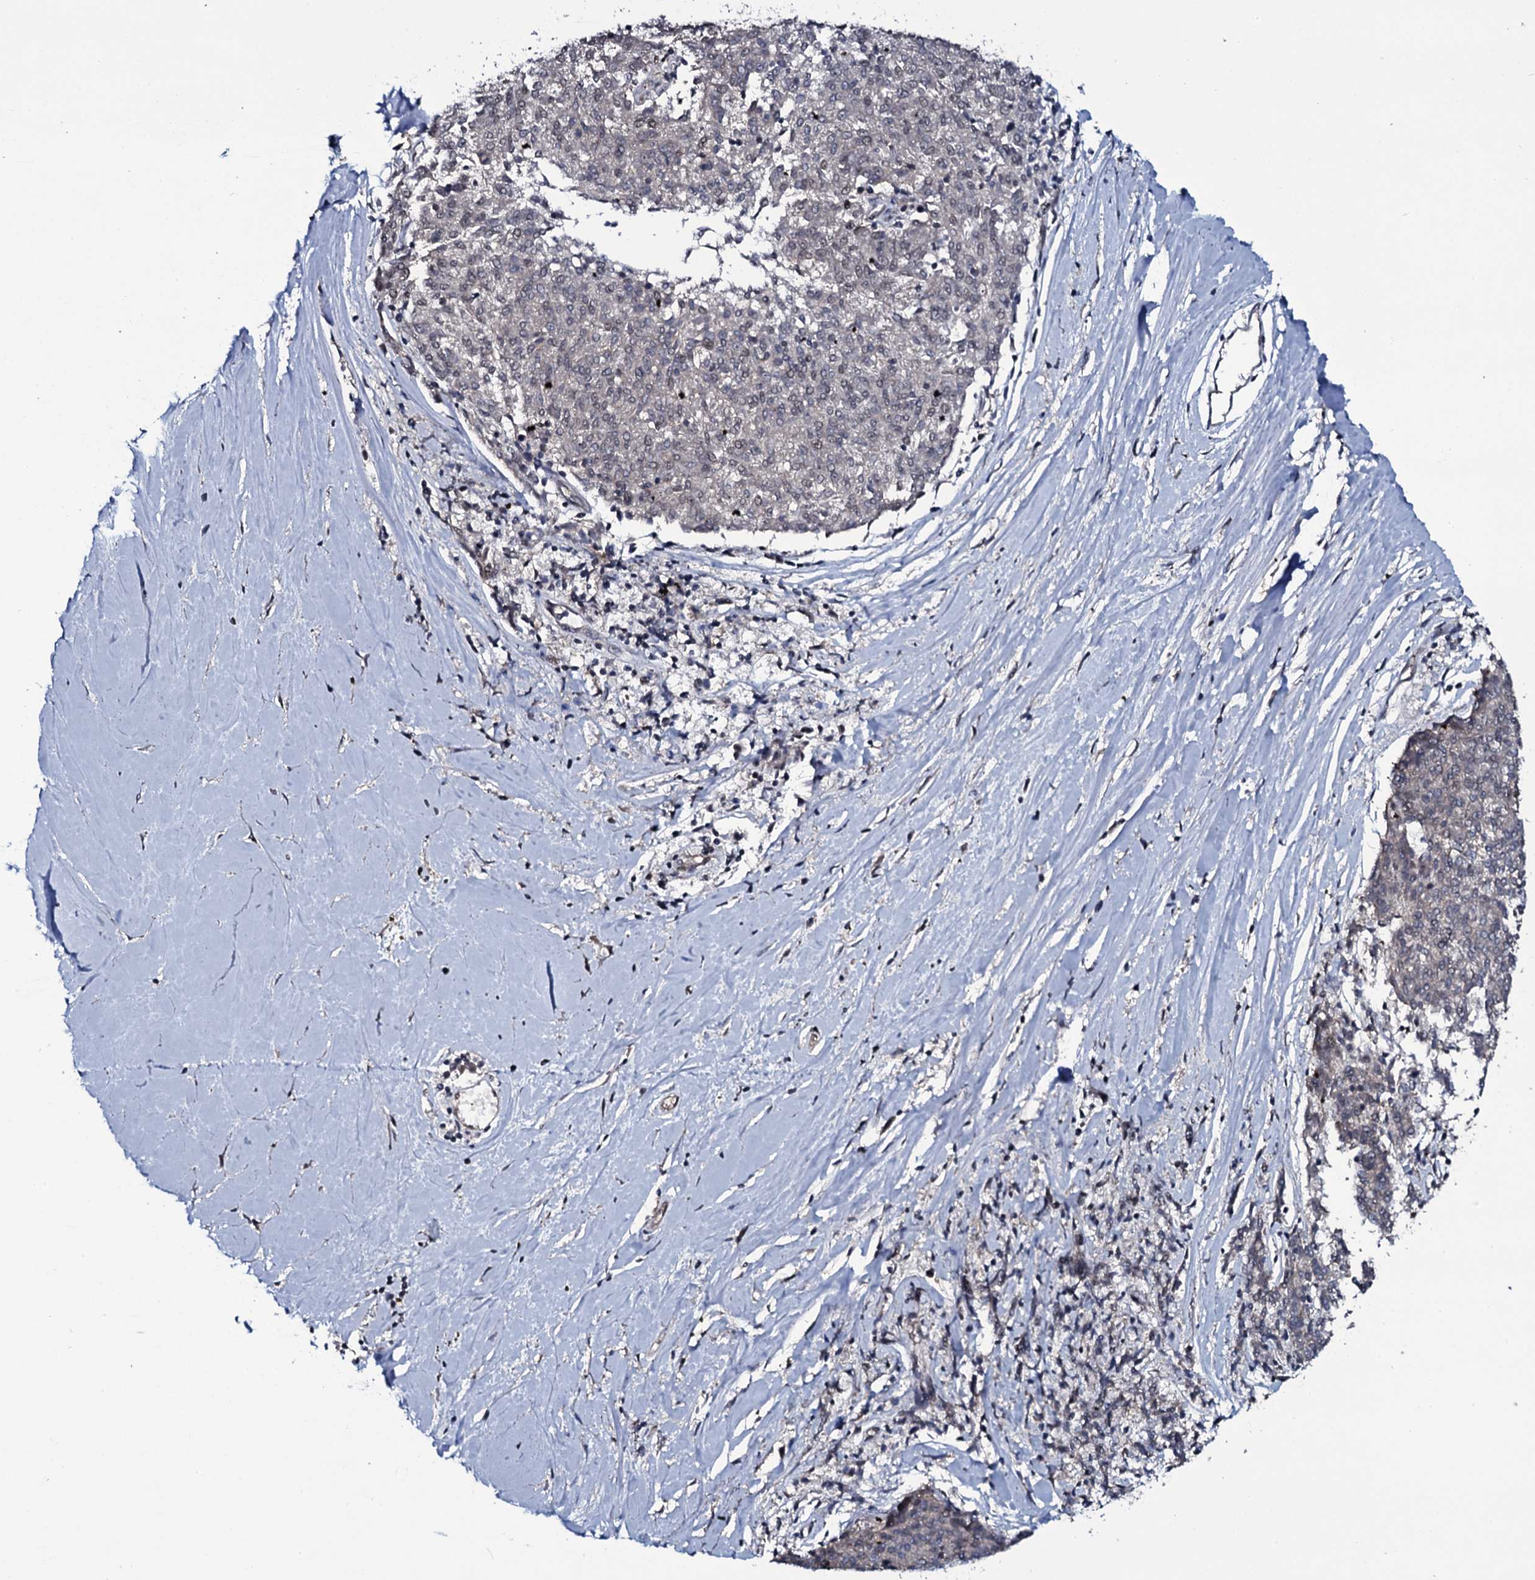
{"staining": {"intensity": "negative", "quantity": "none", "location": "none"}, "tissue": "melanoma", "cell_type": "Tumor cells", "image_type": "cancer", "snomed": [{"axis": "morphology", "description": "Malignant melanoma, NOS"}, {"axis": "topography", "description": "Skin"}], "caption": "There is no significant positivity in tumor cells of malignant melanoma.", "gene": "SH2D4B", "patient": {"sex": "female", "age": 72}}